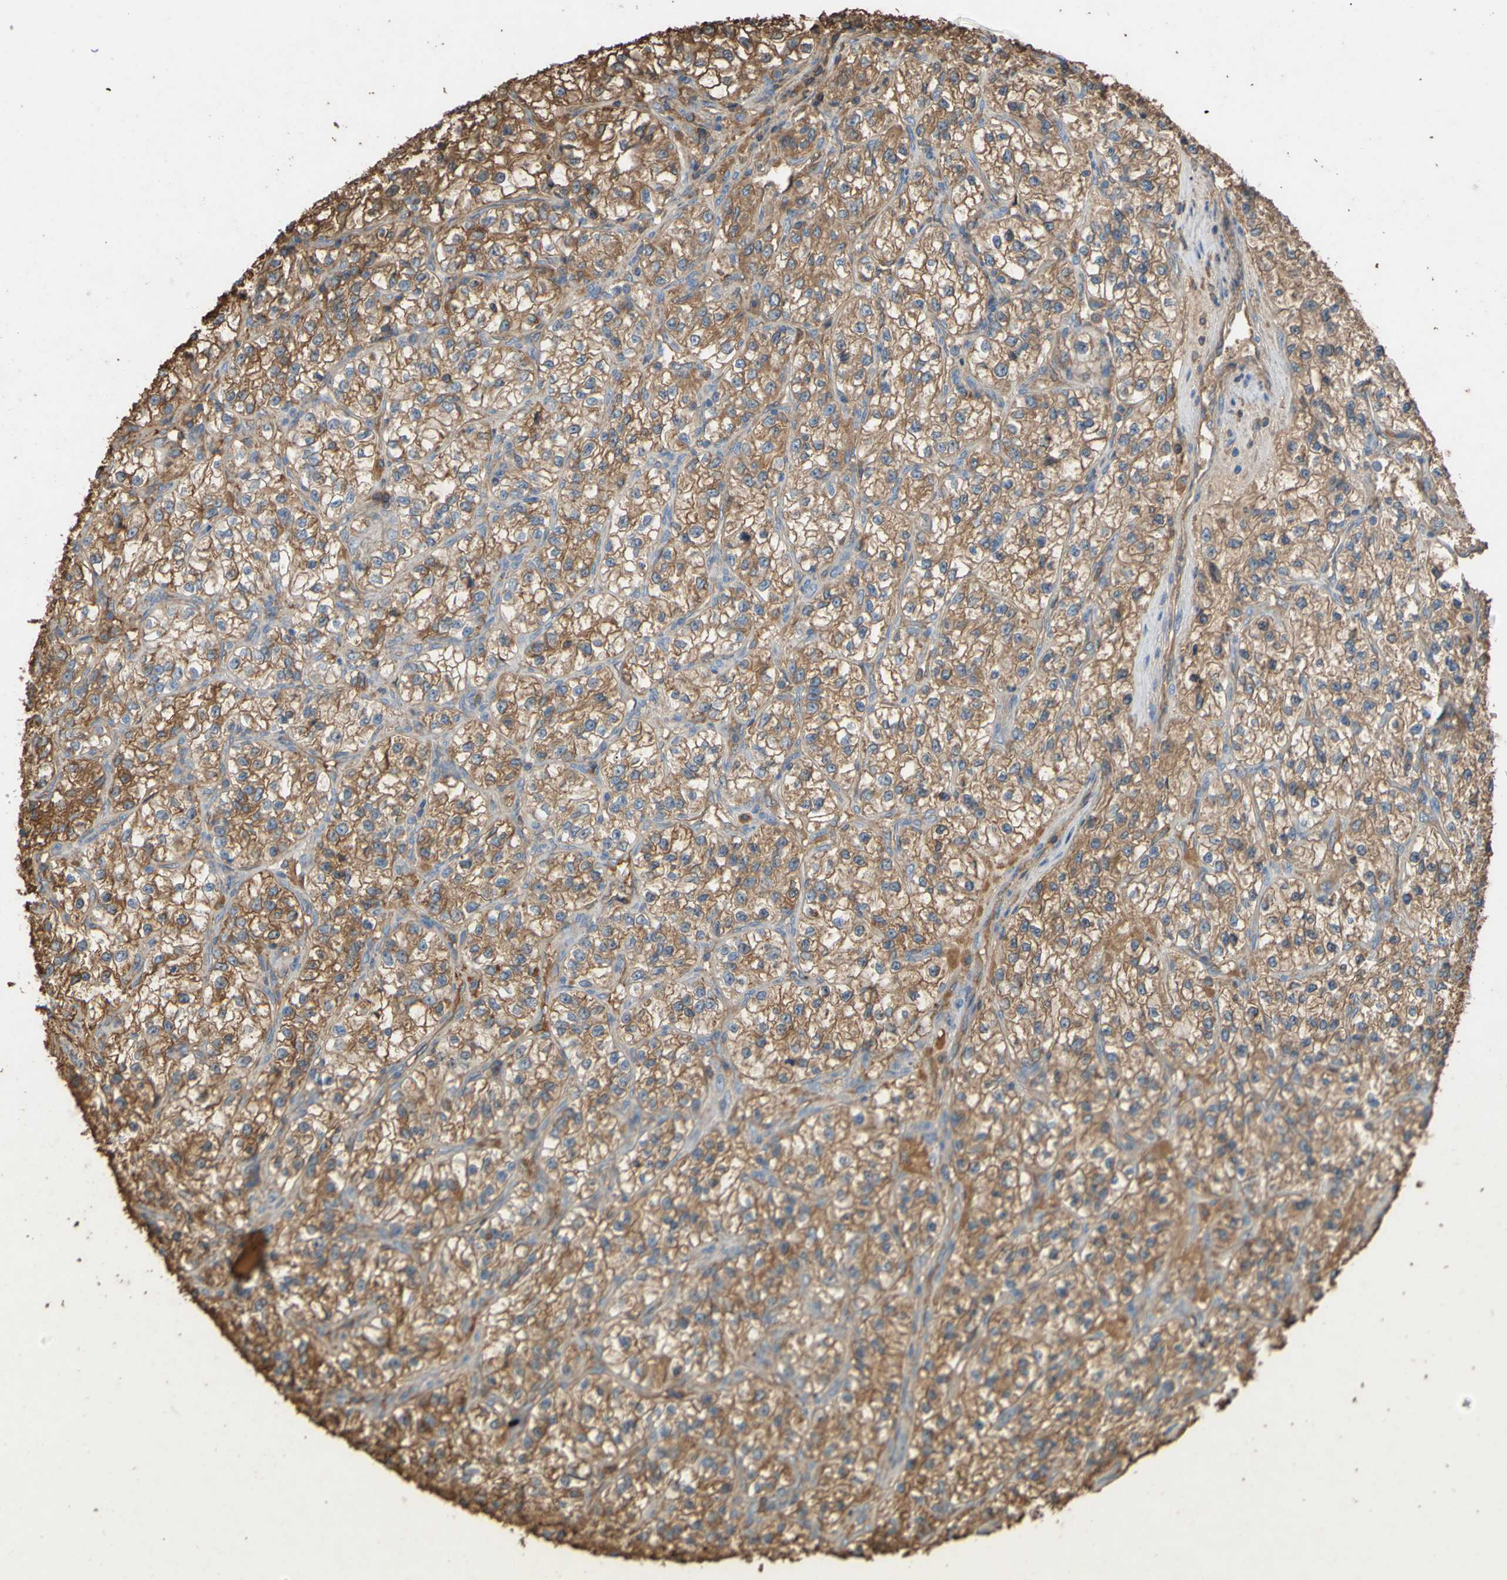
{"staining": {"intensity": "moderate", "quantity": "25%-75%", "location": "cytoplasmic/membranous"}, "tissue": "renal cancer", "cell_type": "Tumor cells", "image_type": "cancer", "snomed": [{"axis": "morphology", "description": "Adenocarcinoma, NOS"}, {"axis": "topography", "description": "Kidney"}], "caption": "The histopathology image exhibits immunohistochemical staining of renal cancer. There is moderate cytoplasmic/membranous staining is appreciated in approximately 25%-75% of tumor cells.", "gene": "PTGDS", "patient": {"sex": "female", "age": 57}}